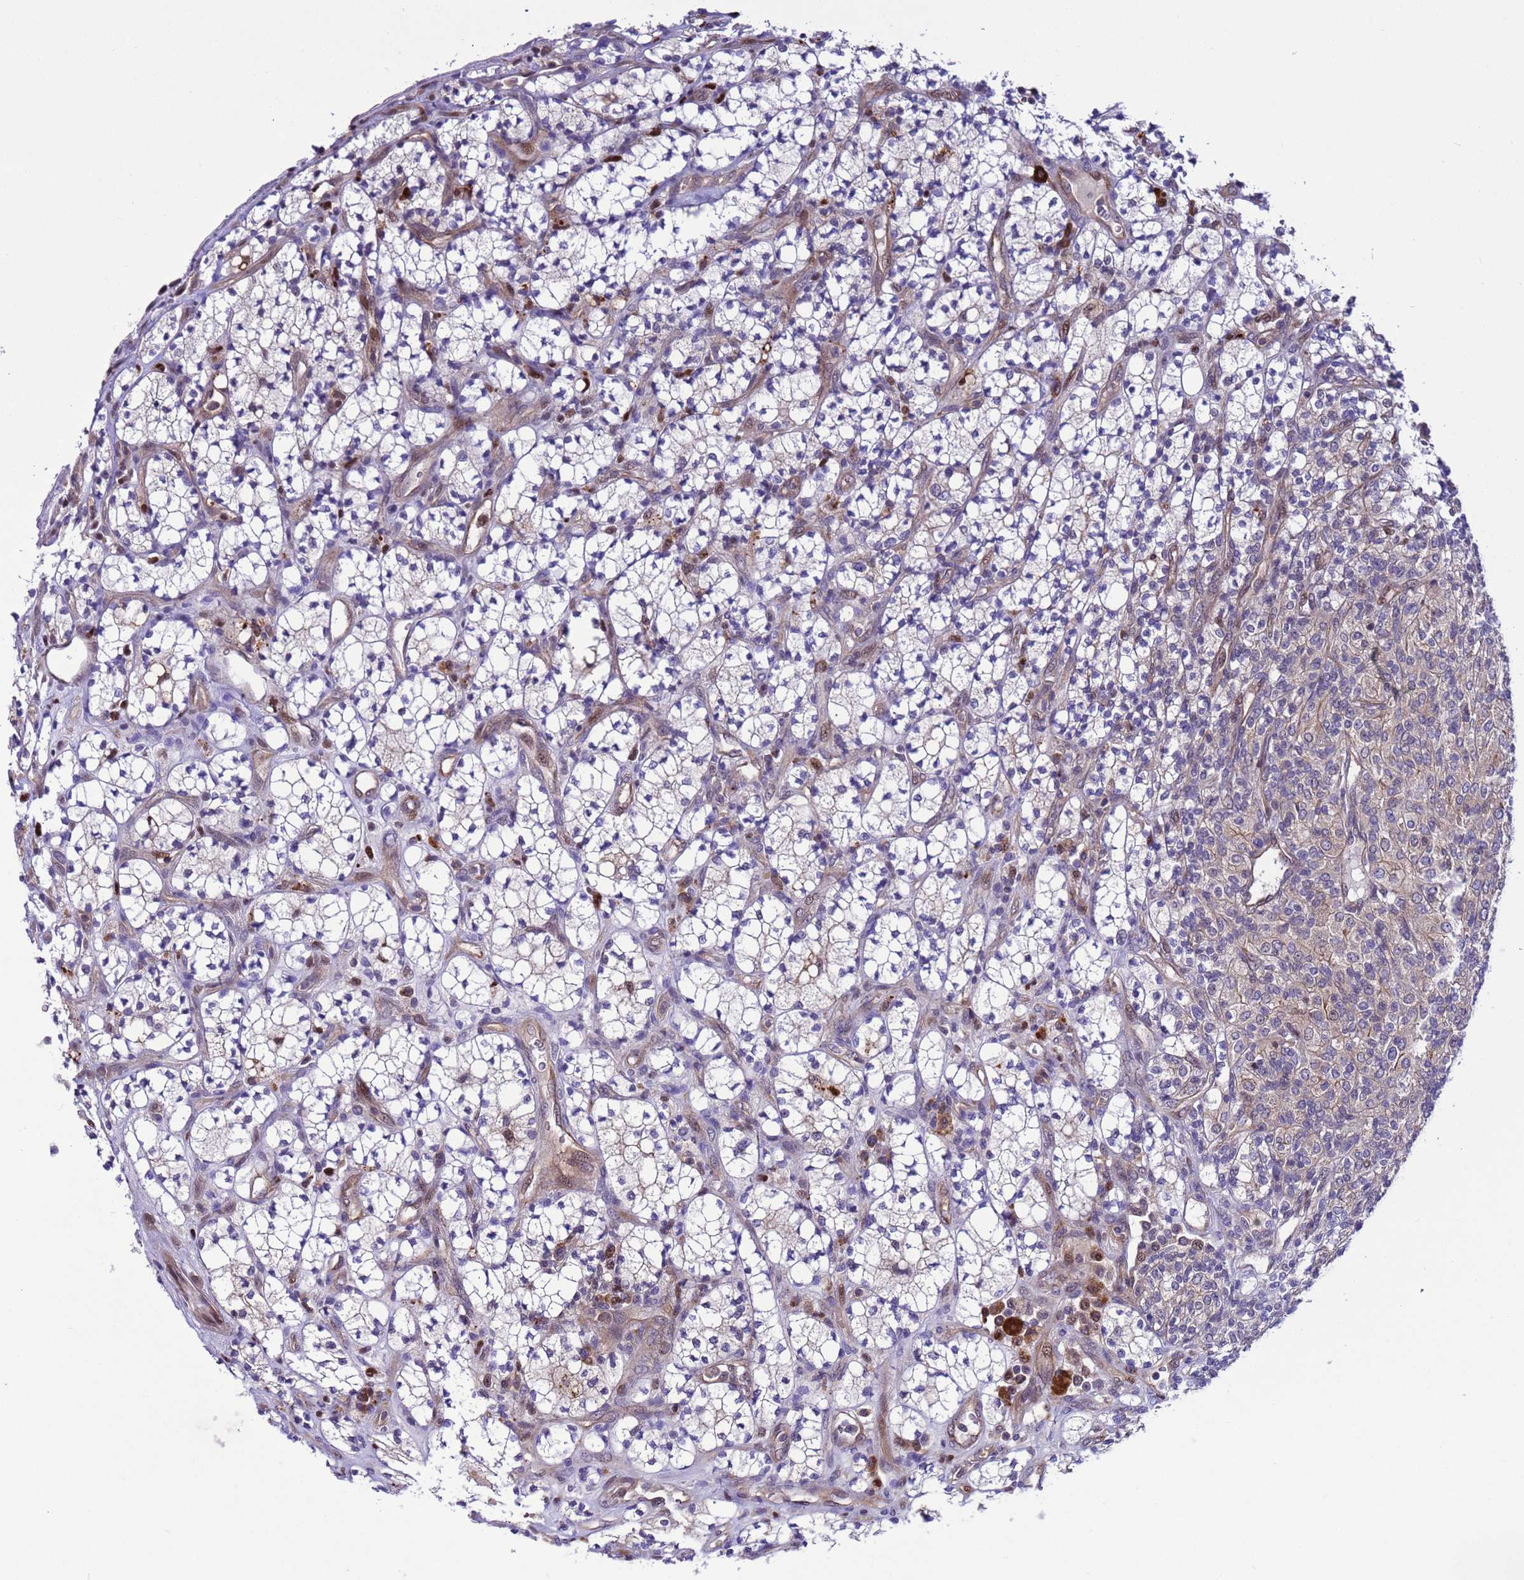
{"staining": {"intensity": "negative", "quantity": "none", "location": "none"}, "tissue": "renal cancer", "cell_type": "Tumor cells", "image_type": "cancer", "snomed": [{"axis": "morphology", "description": "Adenocarcinoma, NOS"}, {"axis": "topography", "description": "Kidney"}], "caption": "This is an immunohistochemistry (IHC) image of human renal adenocarcinoma. There is no expression in tumor cells.", "gene": "RASD1", "patient": {"sex": "male", "age": 77}}